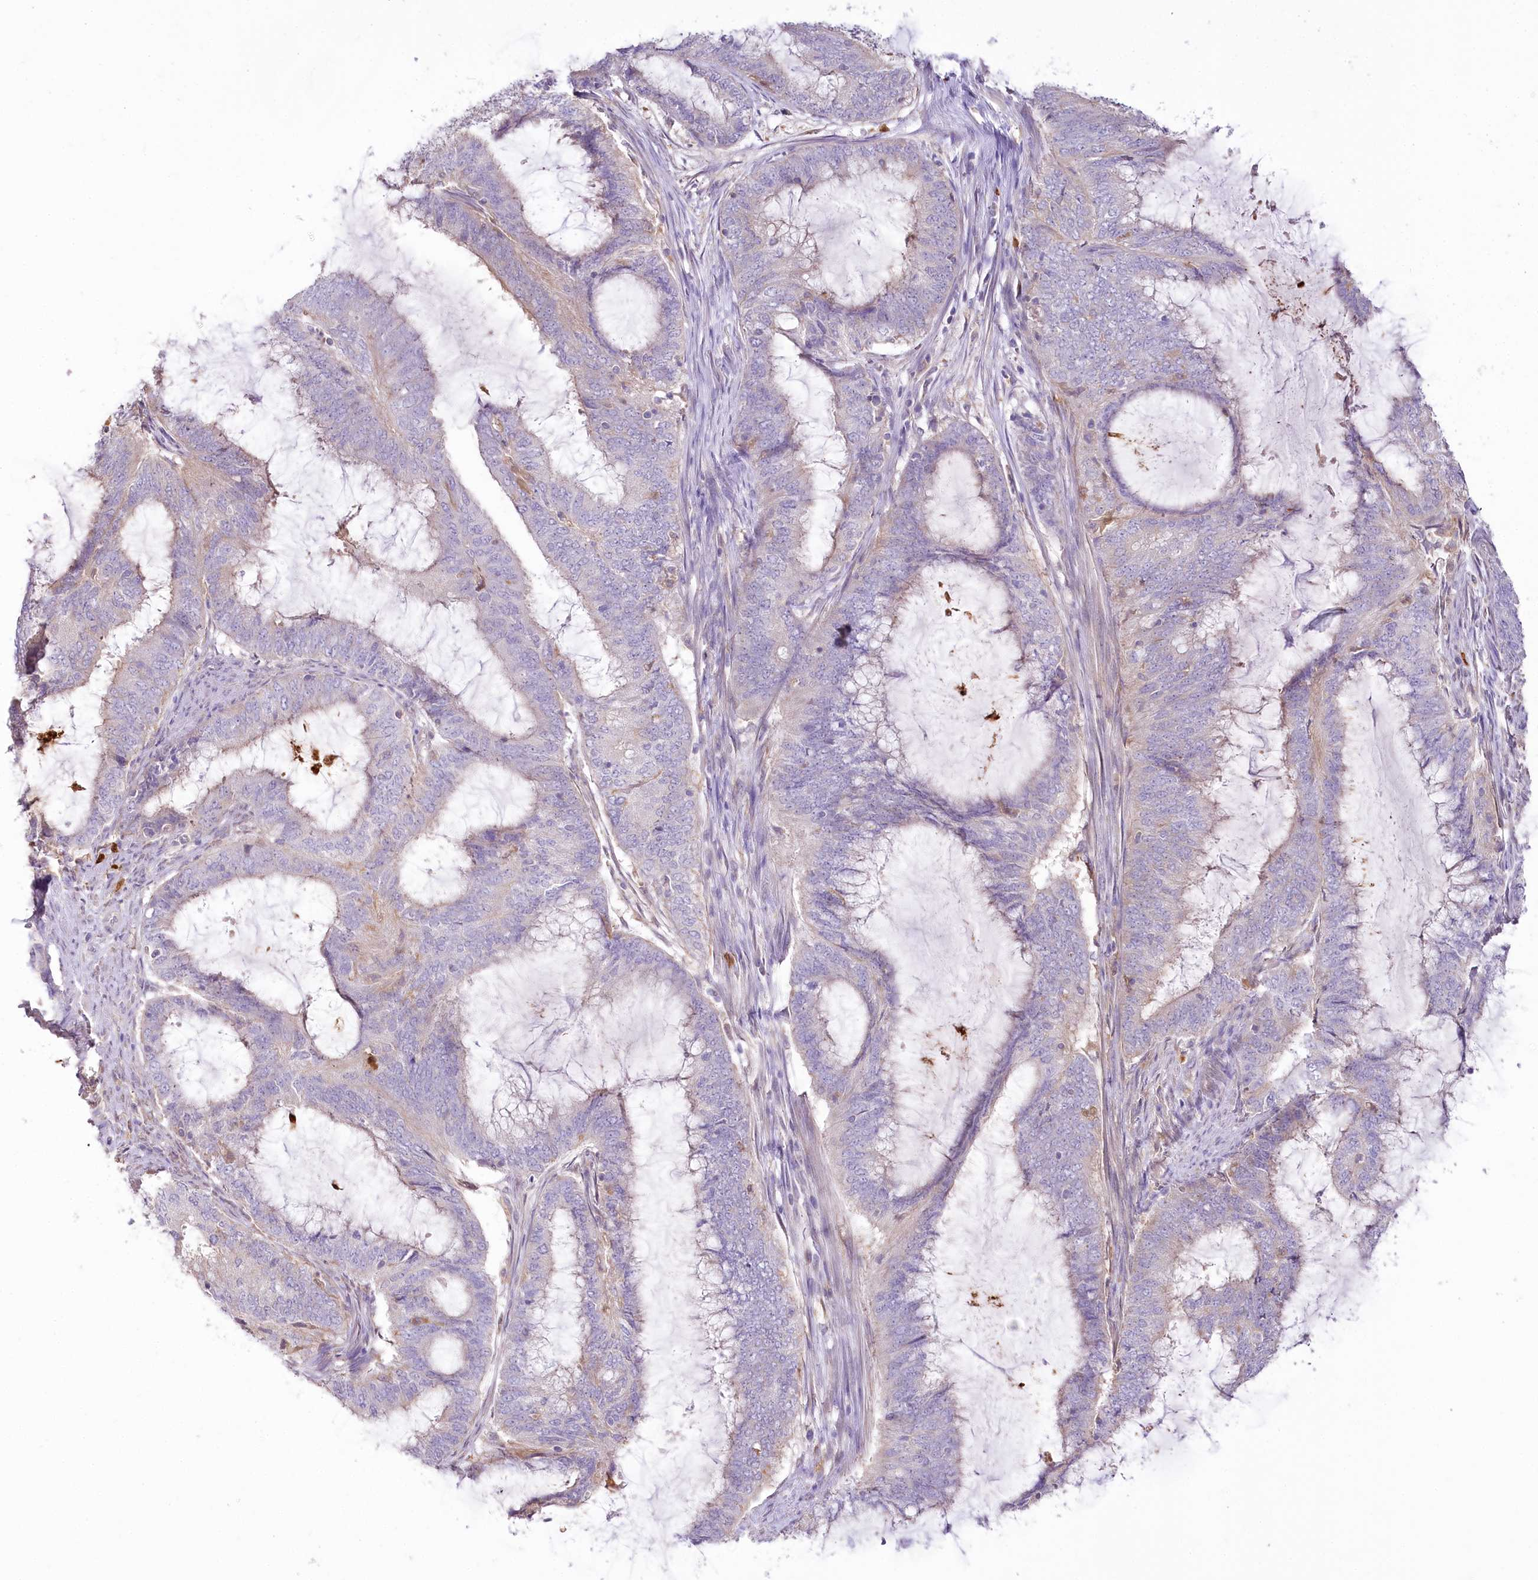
{"staining": {"intensity": "weak", "quantity": "<25%", "location": "cytoplasmic/membranous"}, "tissue": "endometrial cancer", "cell_type": "Tumor cells", "image_type": "cancer", "snomed": [{"axis": "morphology", "description": "Adenocarcinoma, NOS"}, {"axis": "topography", "description": "Endometrium"}], "caption": "High power microscopy micrograph of an immunohistochemistry (IHC) image of endometrial cancer (adenocarcinoma), revealing no significant staining in tumor cells.", "gene": "DPYD", "patient": {"sex": "female", "age": 51}}